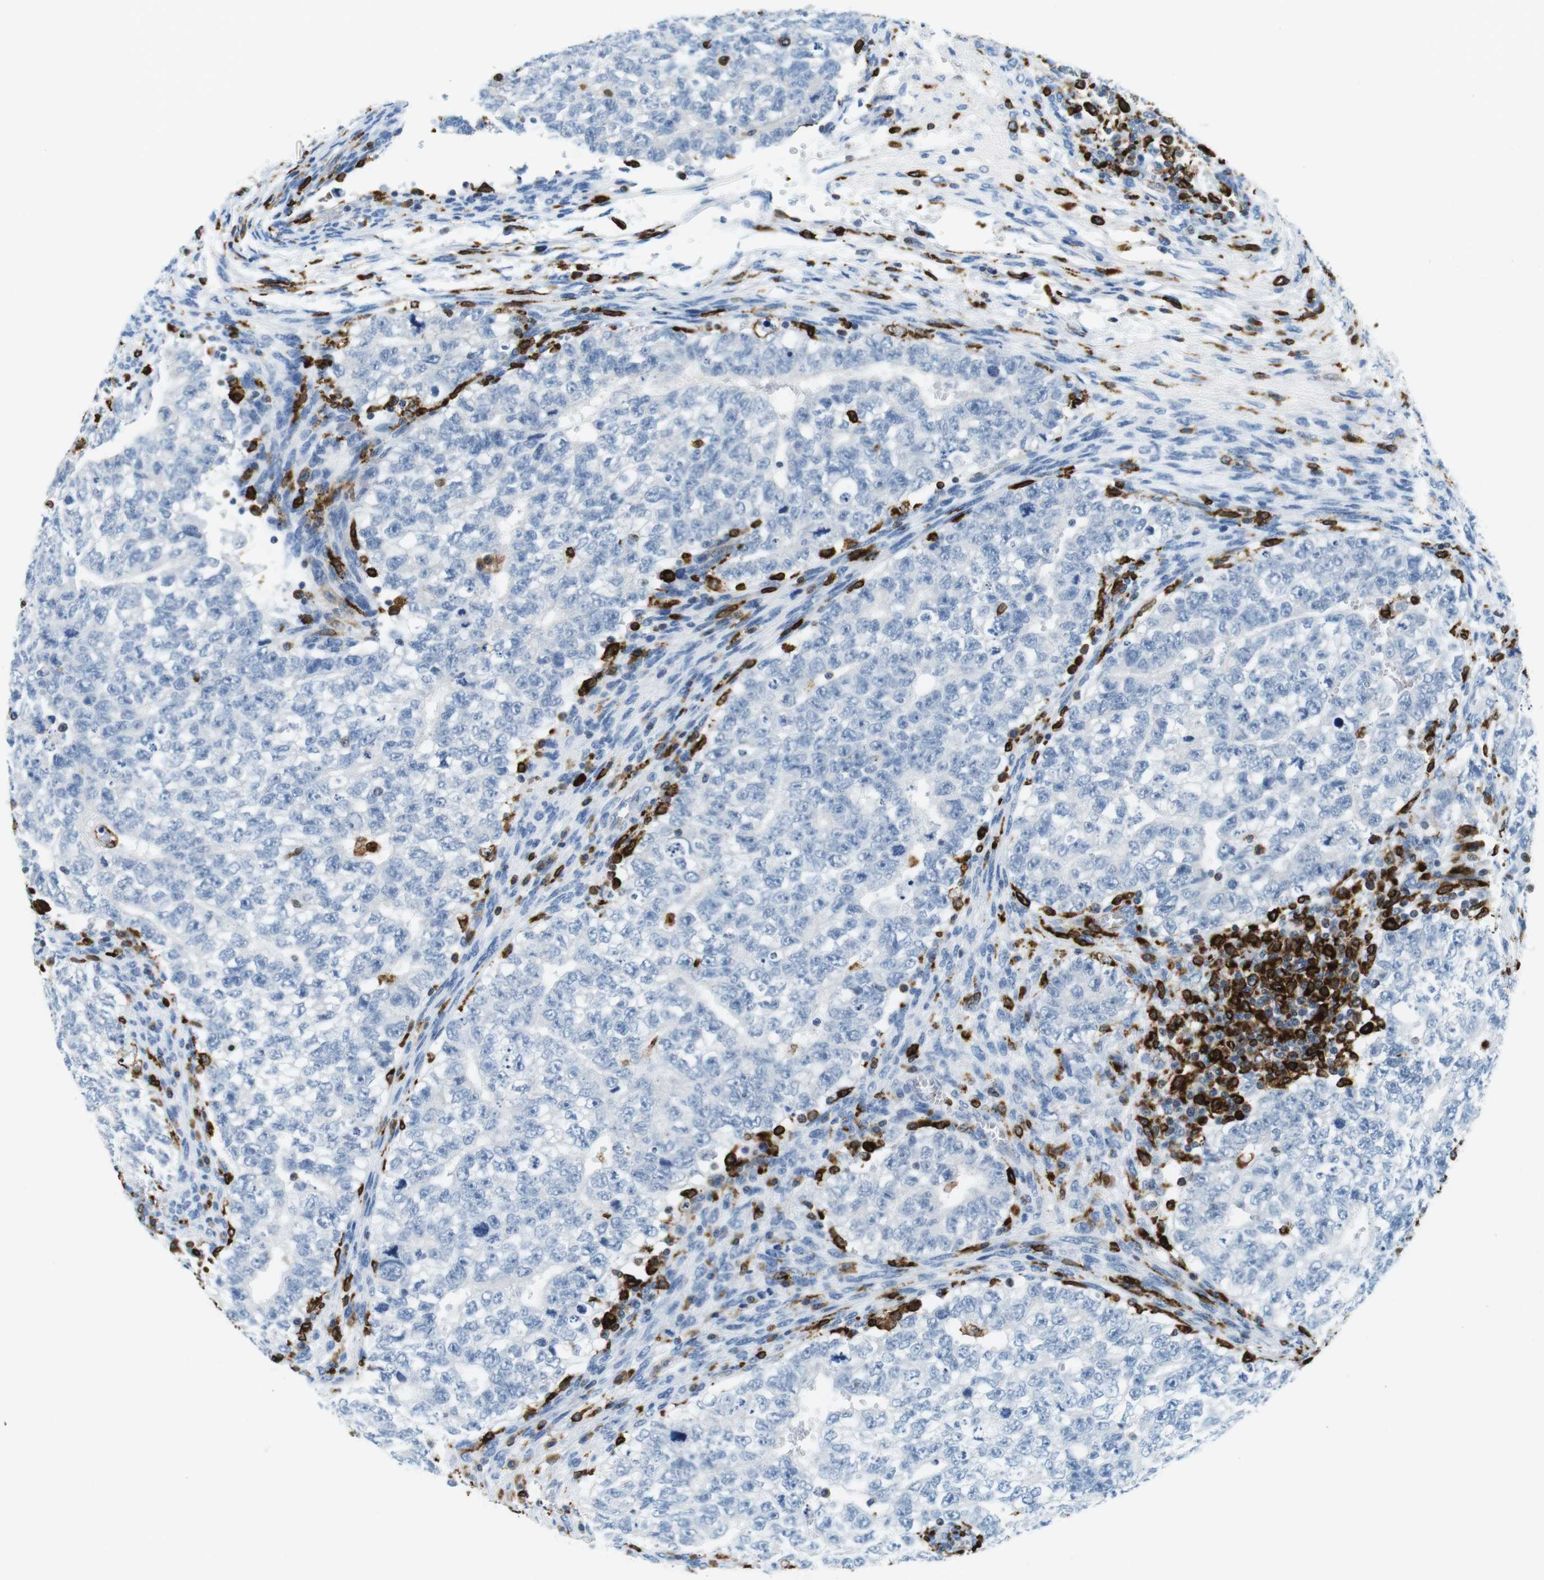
{"staining": {"intensity": "negative", "quantity": "none", "location": "none"}, "tissue": "testis cancer", "cell_type": "Tumor cells", "image_type": "cancer", "snomed": [{"axis": "morphology", "description": "Seminoma, NOS"}, {"axis": "morphology", "description": "Carcinoma, Embryonal, NOS"}, {"axis": "topography", "description": "Testis"}], "caption": "IHC of human testis embryonal carcinoma reveals no expression in tumor cells. The staining was performed using DAB (3,3'-diaminobenzidine) to visualize the protein expression in brown, while the nuclei were stained in blue with hematoxylin (Magnification: 20x).", "gene": "CIITA", "patient": {"sex": "male", "age": 38}}